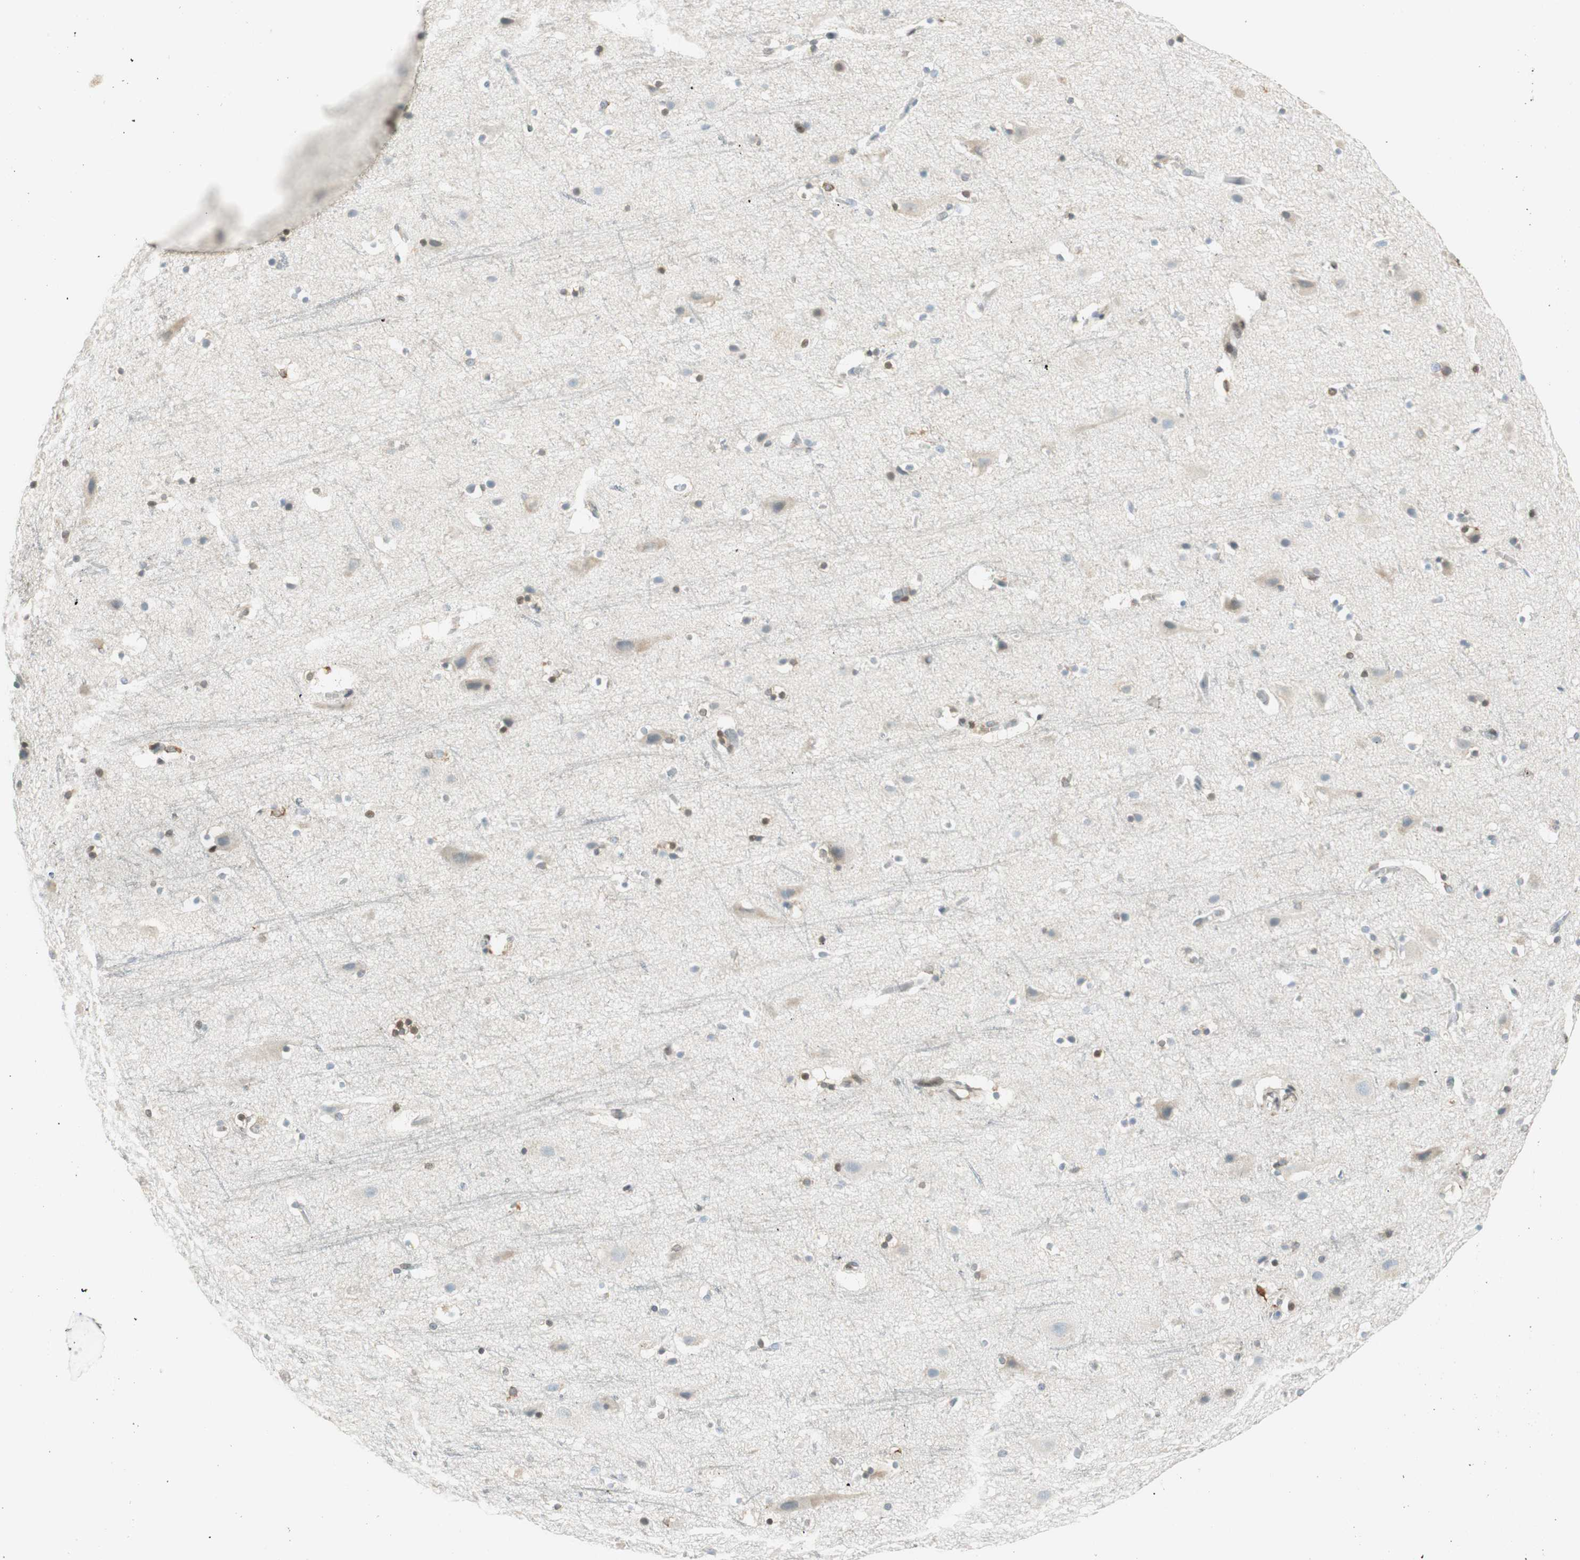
{"staining": {"intensity": "negative", "quantity": "none", "location": "none"}, "tissue": "cerebral cortex", "cell_type": "Endothelial cells", "image_type": "normal", "snomed": [{"axis": "morphology", "description": "Normal tissue, NOS"}, {"axis": "topography", "description": "Cerebral cortex"}], "caption": "Micrograph shows no significant protein staining in endothelial cells of benign cerebral cortex.", "gene": "TMEM260", "patient": {"sex": "male", "age": 45}}